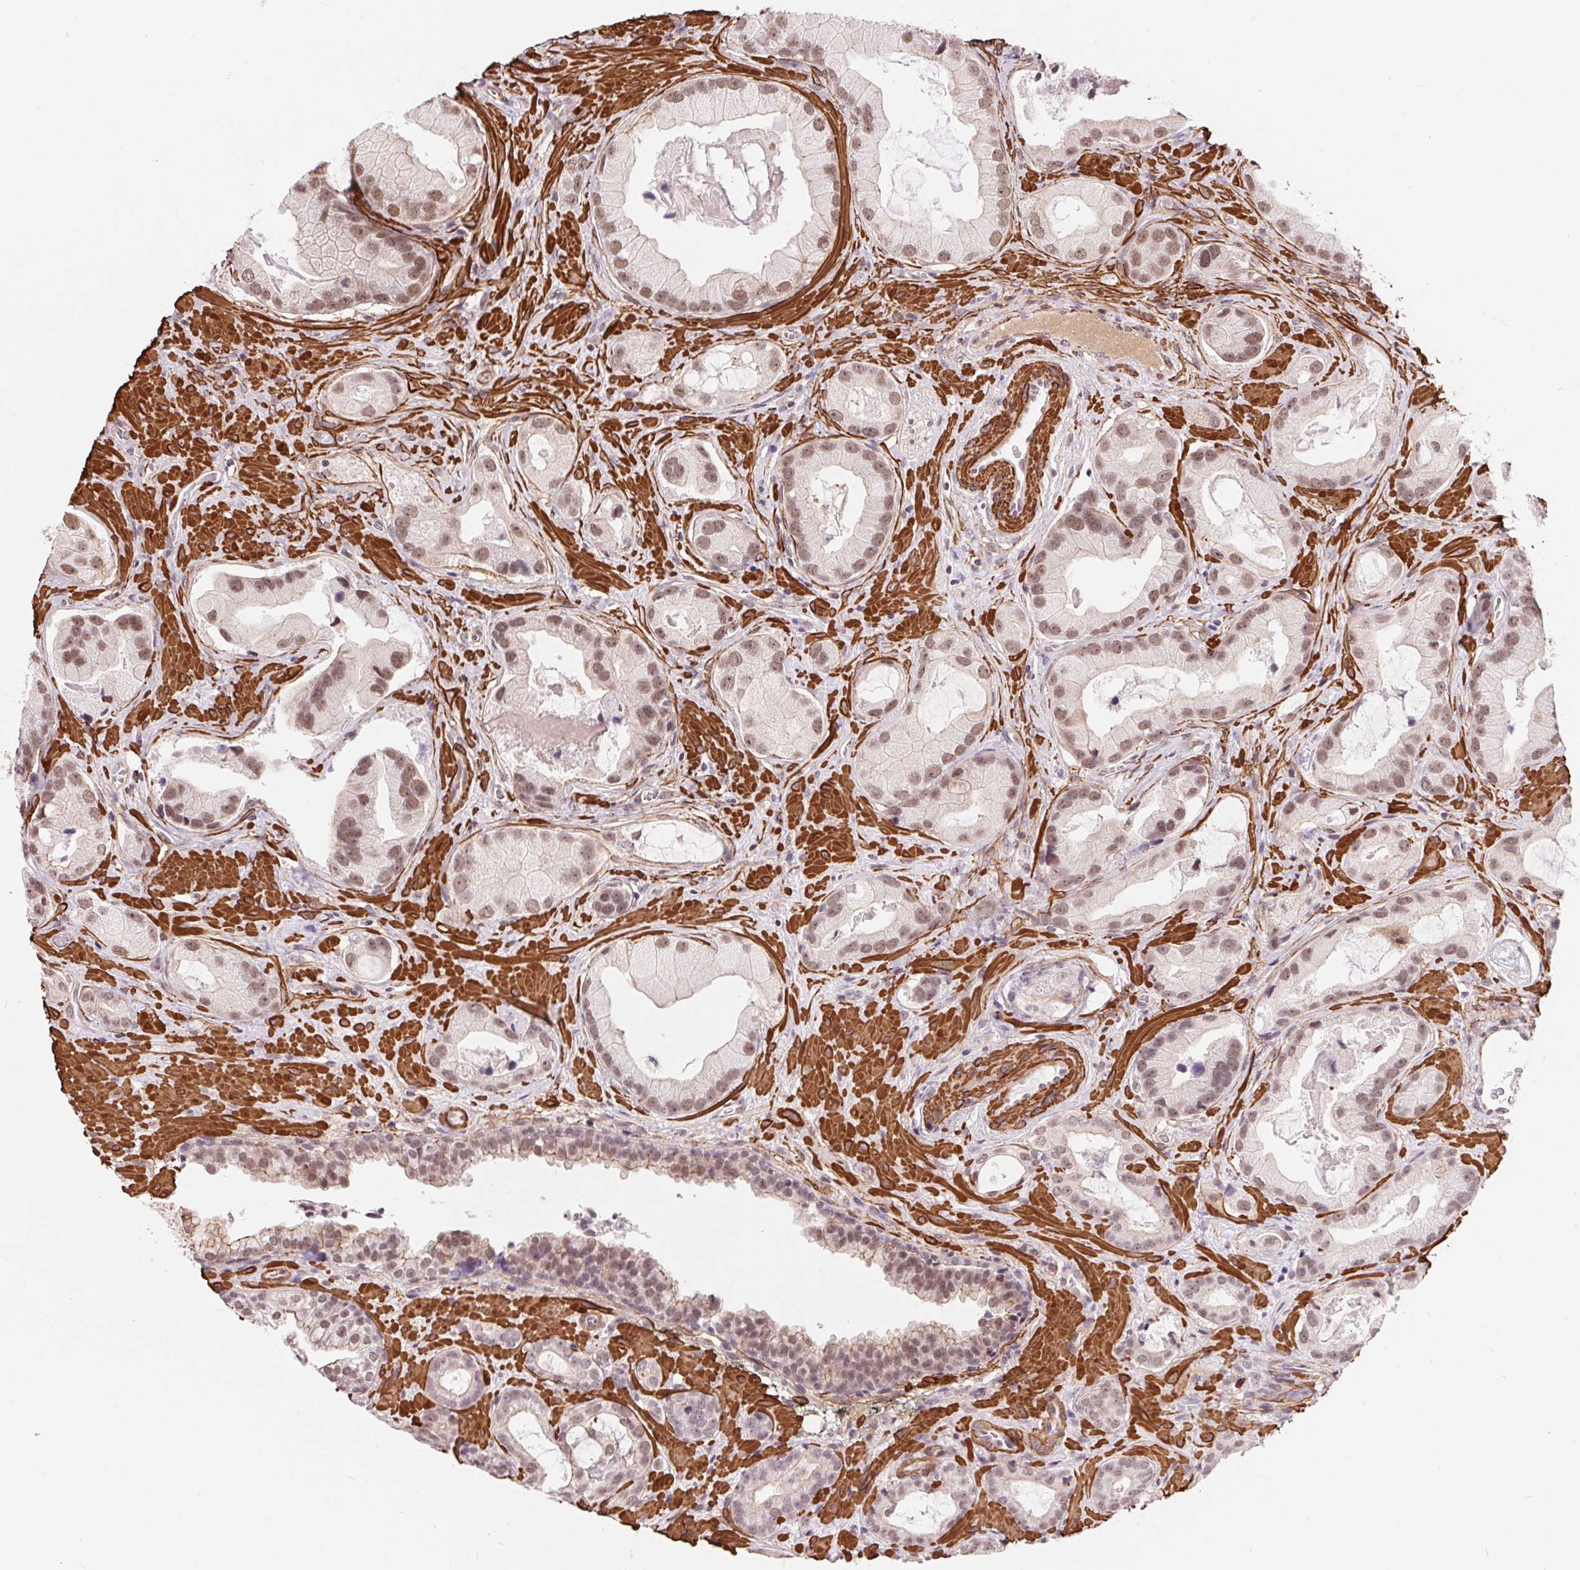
{"staining": {"intensity": "moderate", "quantity": ">75%", "location": "nuclear"}, "tissue": "prostate cancer", "cell_type": "Tumor cells", "image_type": "cancer", "snomed": [{"axis": "morphology", "description": "Adenocarcinoma, Low grade"}, {"axis": "topography", "description": "Prostate"}], "caption": "This micrograph shows prostate cancer (adenocarcinoma (low-grade)) stained with IHC to label a protein in brown. The nuclear of tumor cells show moderate positivity for the protein. Nuclei are counter-stained blue.", "gene": "BCAT1", "patient": {"sex": "male", "age": 62}}